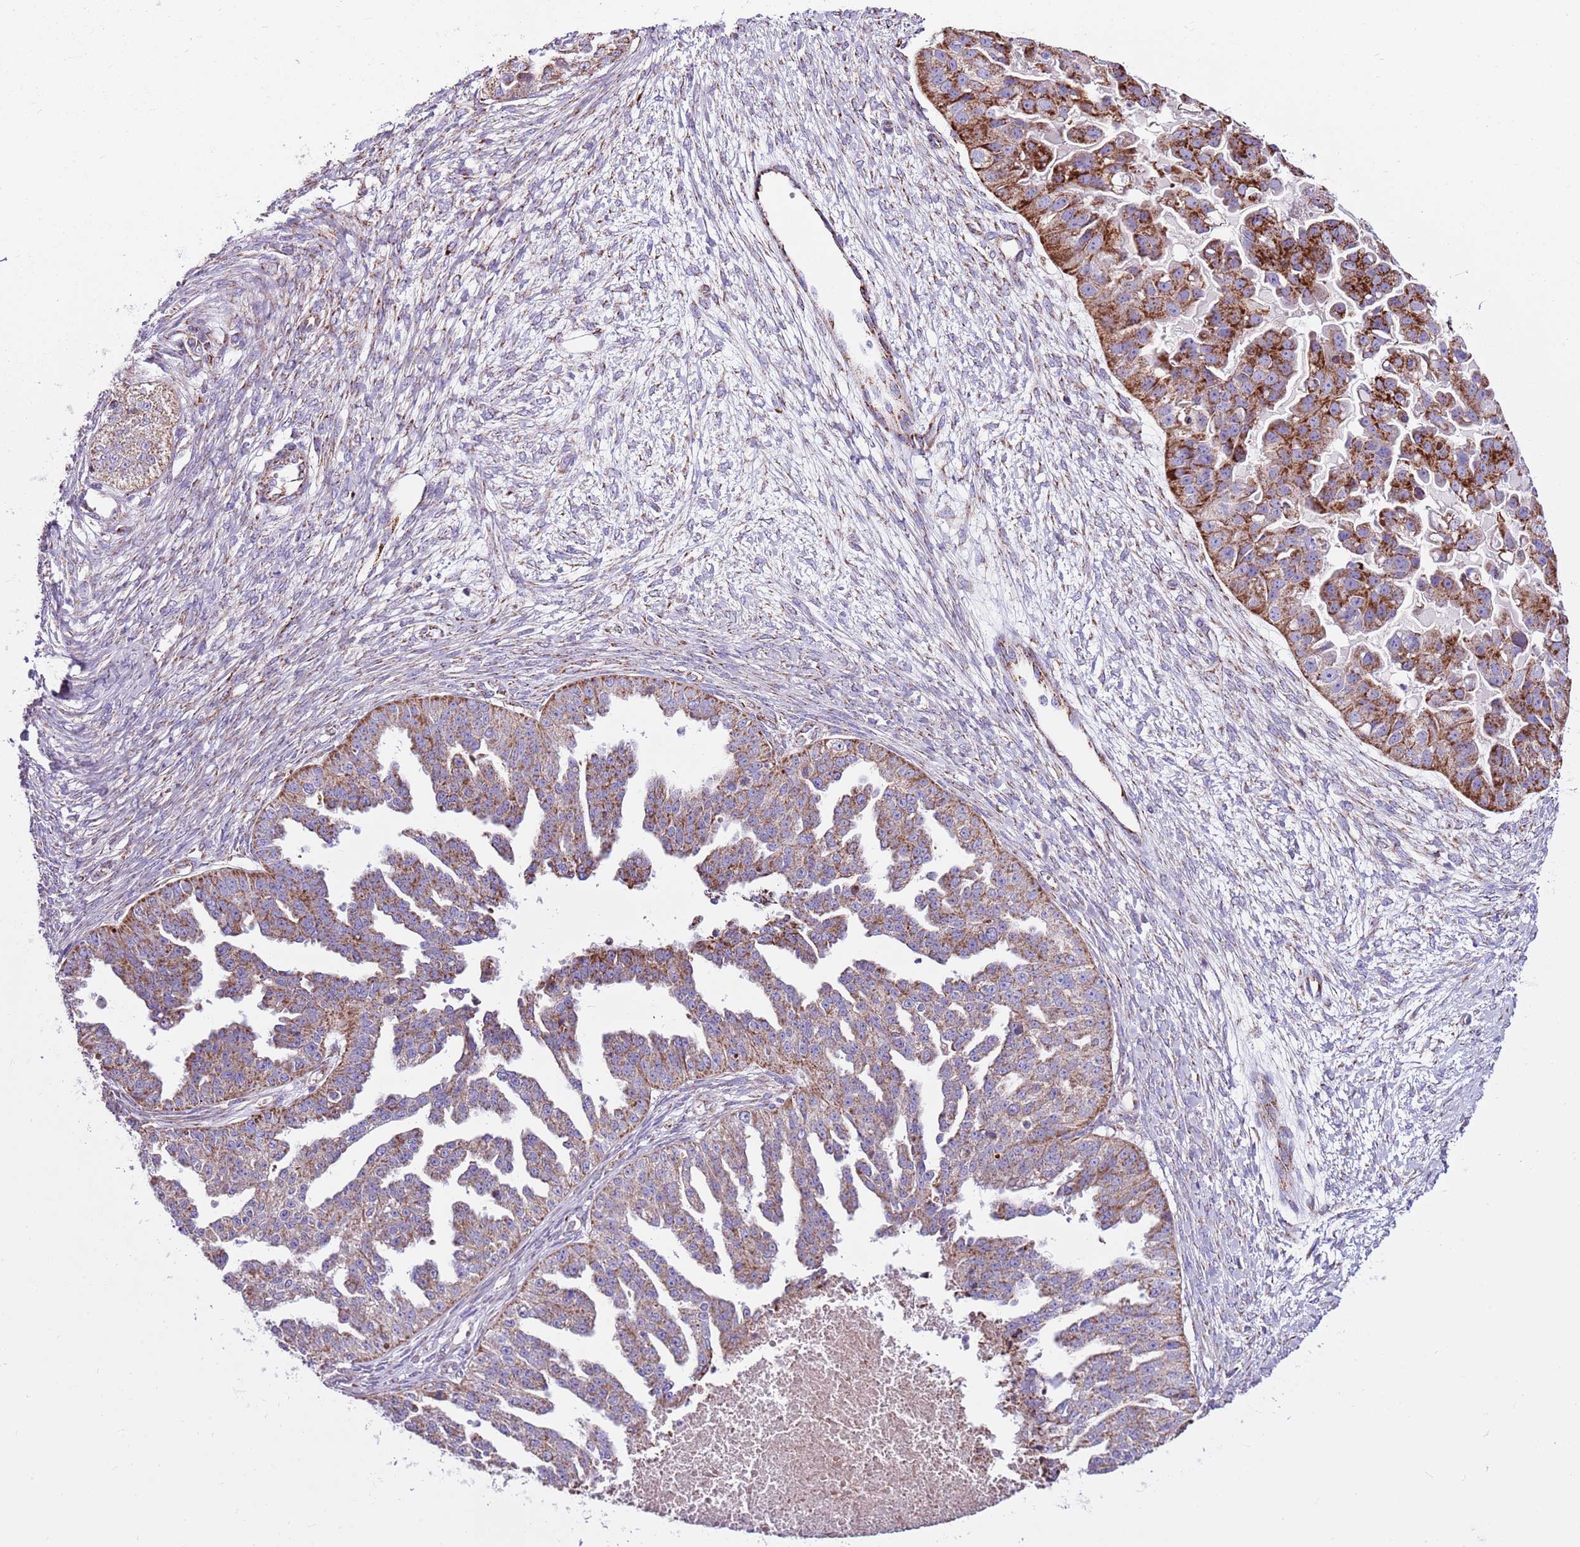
{"staining": {"intensity": "strong", "quantity": "<25%", "location": "cytoplasmic/membranous"}, "tissue": "ovarian cancer", "cell_type": "Tumor cells", "image_type": "cancer", "snomed": [{"axis": "morphology", "description": "Cystadenocarcinoma, serous, NOS"}, {"axis": "topography", "description": "Ovary"}], "caption": "IHC (DAB (3,3'-diaminobenzidine)) staining of human ovarian cancer reveals strong cytoplasmic/membranous protein staining in about <25% of tumor cells.", "gene": "HECTD4", "patient": {"sex": "female", "age": 58}}